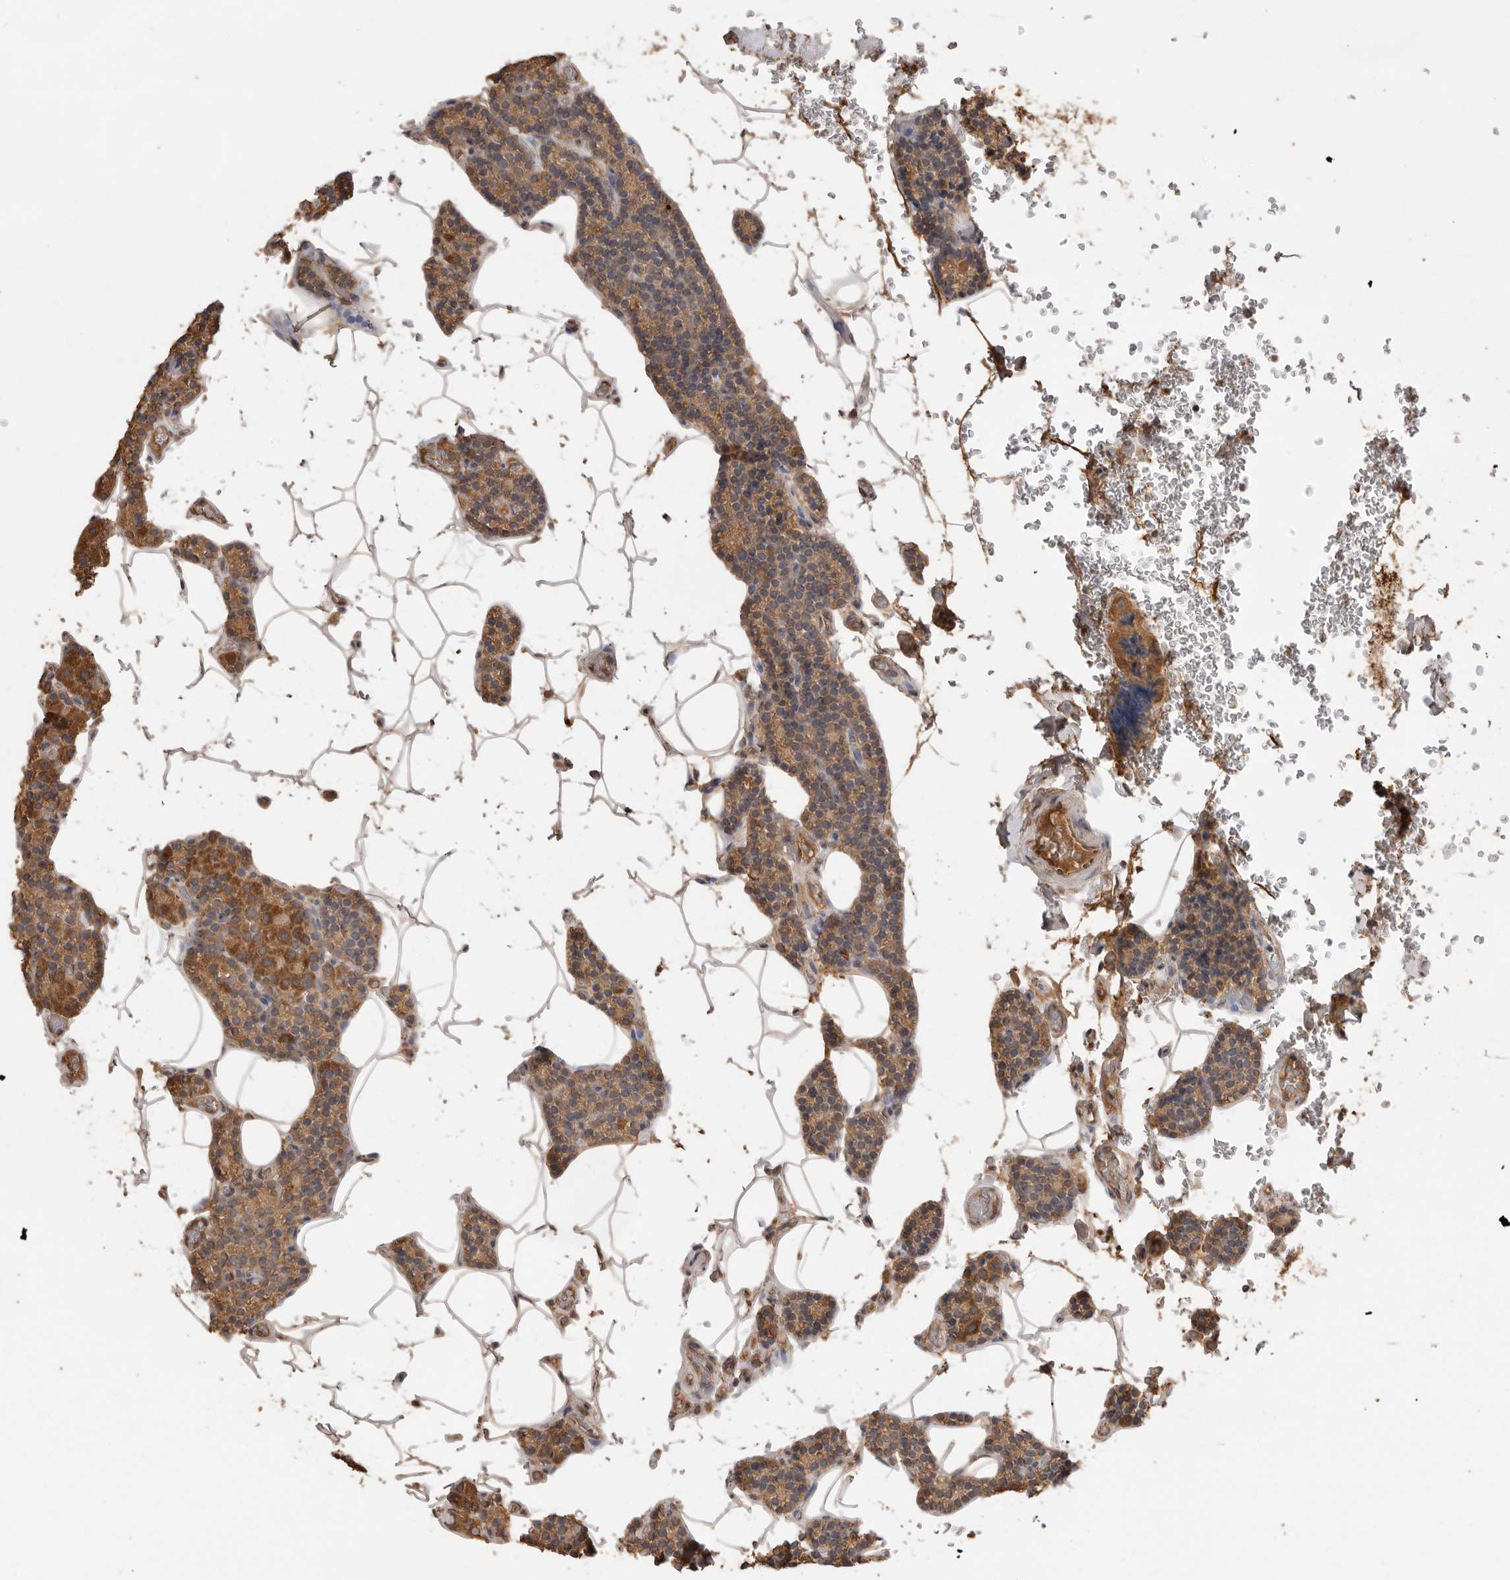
{"staining": {"intensity": "moderate", "quantity": ">75%", "location": "cytoplasmic/membranous"}, "tissue": "parathyroid gland", "cell_type": "Glandular cells", "image_type": "normal", "snomed": [{"axis": "morphology", "description": "Normal tissue, NOS"}, {"axis": "topography", "description": "Parathyroid gland"}], "caption": "This photomicrograph demonstrates IHC staining of normal human parathyroid gland, with medium moderate cytoplasmic/membranous expression in approximately >75% of glandular cells.", "gene": "JAG2", "patient": {"sex": "male", "age": 52}}